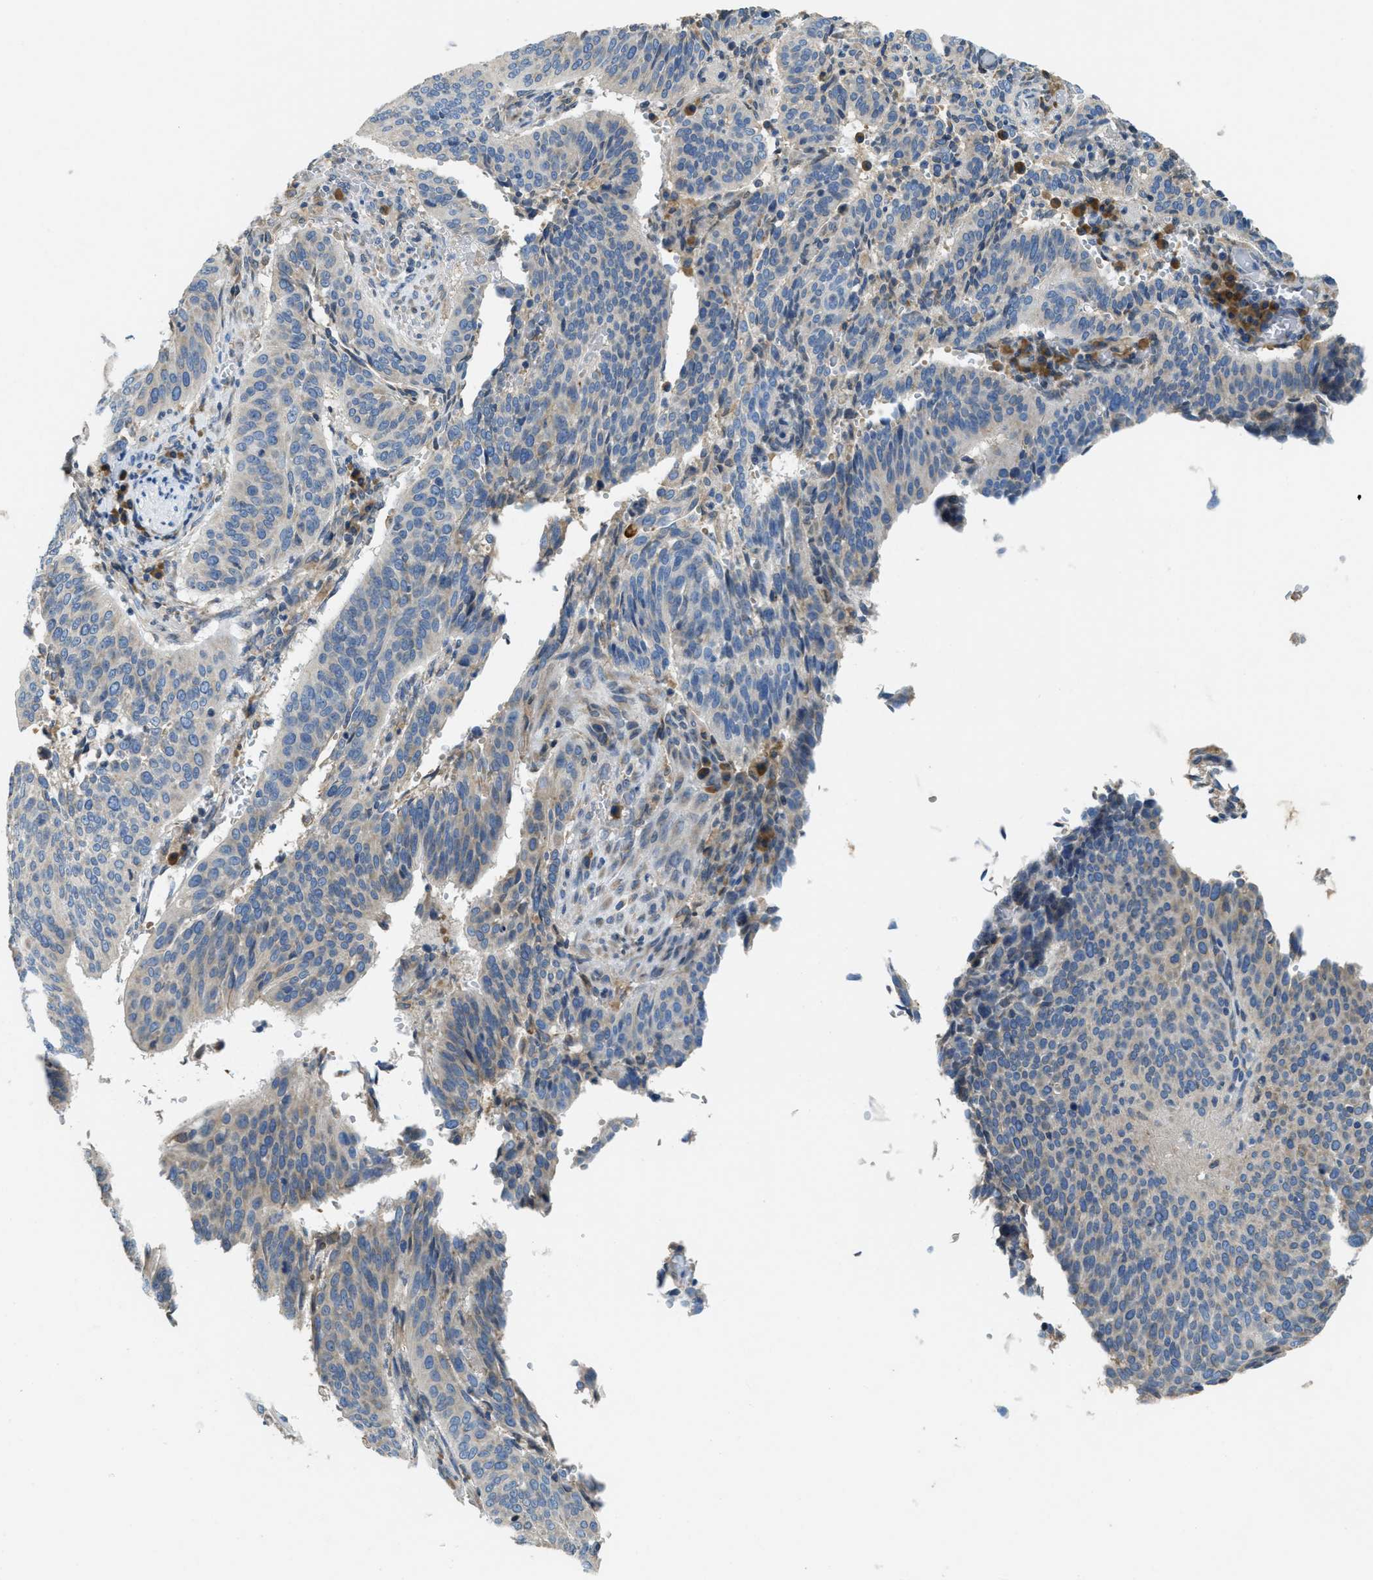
{"staining": {"intensity": "negative", "quantity": "none", "location": "none"}, "tissue": "cervical cancer", "cell_type": "Tumor cells", "image_type": "cancer", "snomed": [{"axis": "morphology", "description": "Normal tissue, NOS"}, {"axis": "morphology", "description": "Squamous cell carcinoma, NOS"}, {"axis": "topography", "description": "Cervix"}], "caption": "High power microscopy micrograph of an immunohistochemistry (IHC) micrograph of squamous cell carcinoma (cervical), revealing no significant positivity in tumor cells.", "gene": "MPDU1", "patient": {"sex": "female", "age": 39}}